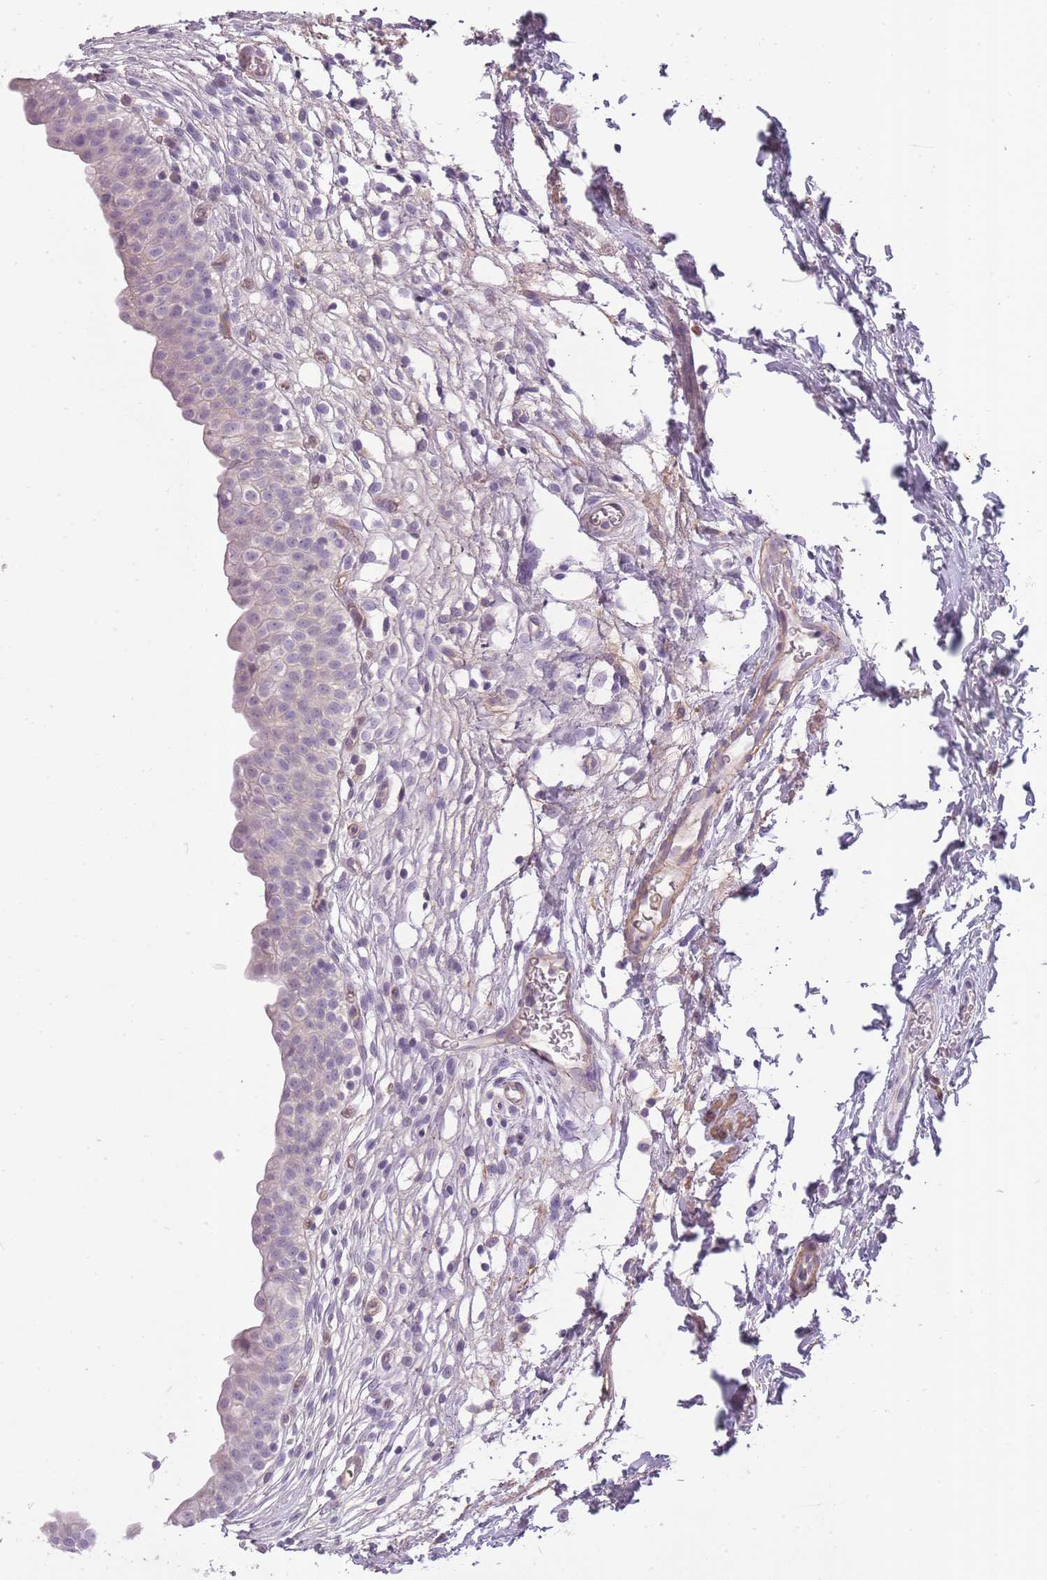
{"staining": {"intensity": "negative", "quantity": "none", "location": "none"}, "tissue": "urinary bladder", "cell_type": "Urothelial cells", "image_type": "normal", "snomed": [{"axis": "morphology", "description": "Normal tissue, NOS"}, {"axis": "topography", "description": "Urinary bladder"}, {"axis": "topography", "description": "Peripheral nerve tissue"}], "caption": "Immunohistochemical staining of benign urinary bladder demonstrates no significant expression in urothelial cells.", "gene": "SLC8A2", "patient": {"sex": "male", "age": 55}}